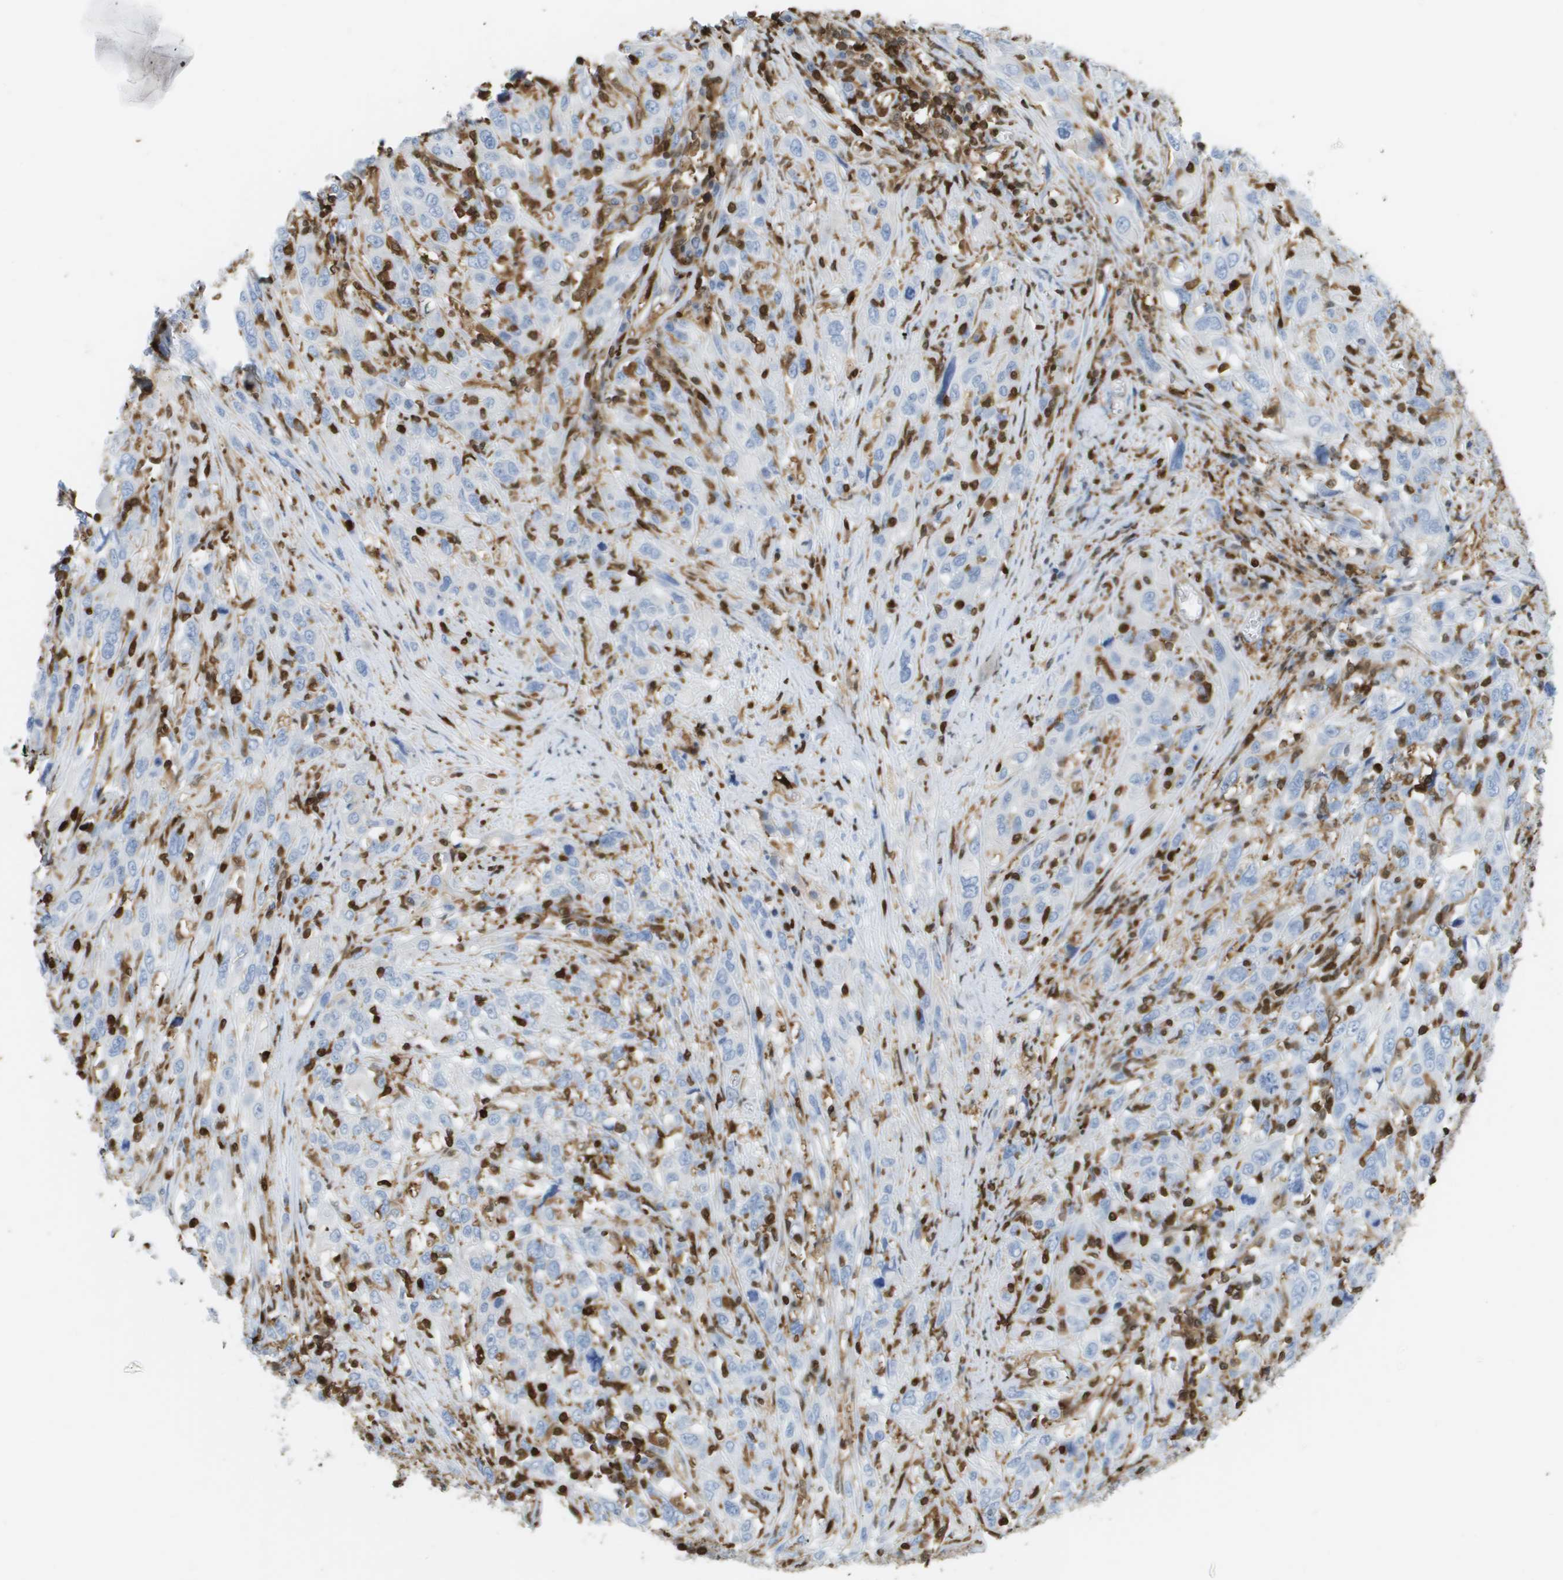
{"staining": {"intensity": "negative", "quantity": "none", "location": "none"}, "tissue": "cervical cancer", "cell_type": "Tumor cells", "image_type": "cancer", "snomed": [{"axis": "morphology", "description": "Squamous cell carcinoma, NOS"}, {"axis": "topography", "description": "Cervix"}], "caption": "This is a image of immunohistochemistry (IHC) staining of cervical cancer, which shows no expression in tumor cells. (IHC, brightfield microscopy, high magnification).", "gene": "DOCK5", "patient": {"sex": "female", "age": 46}}